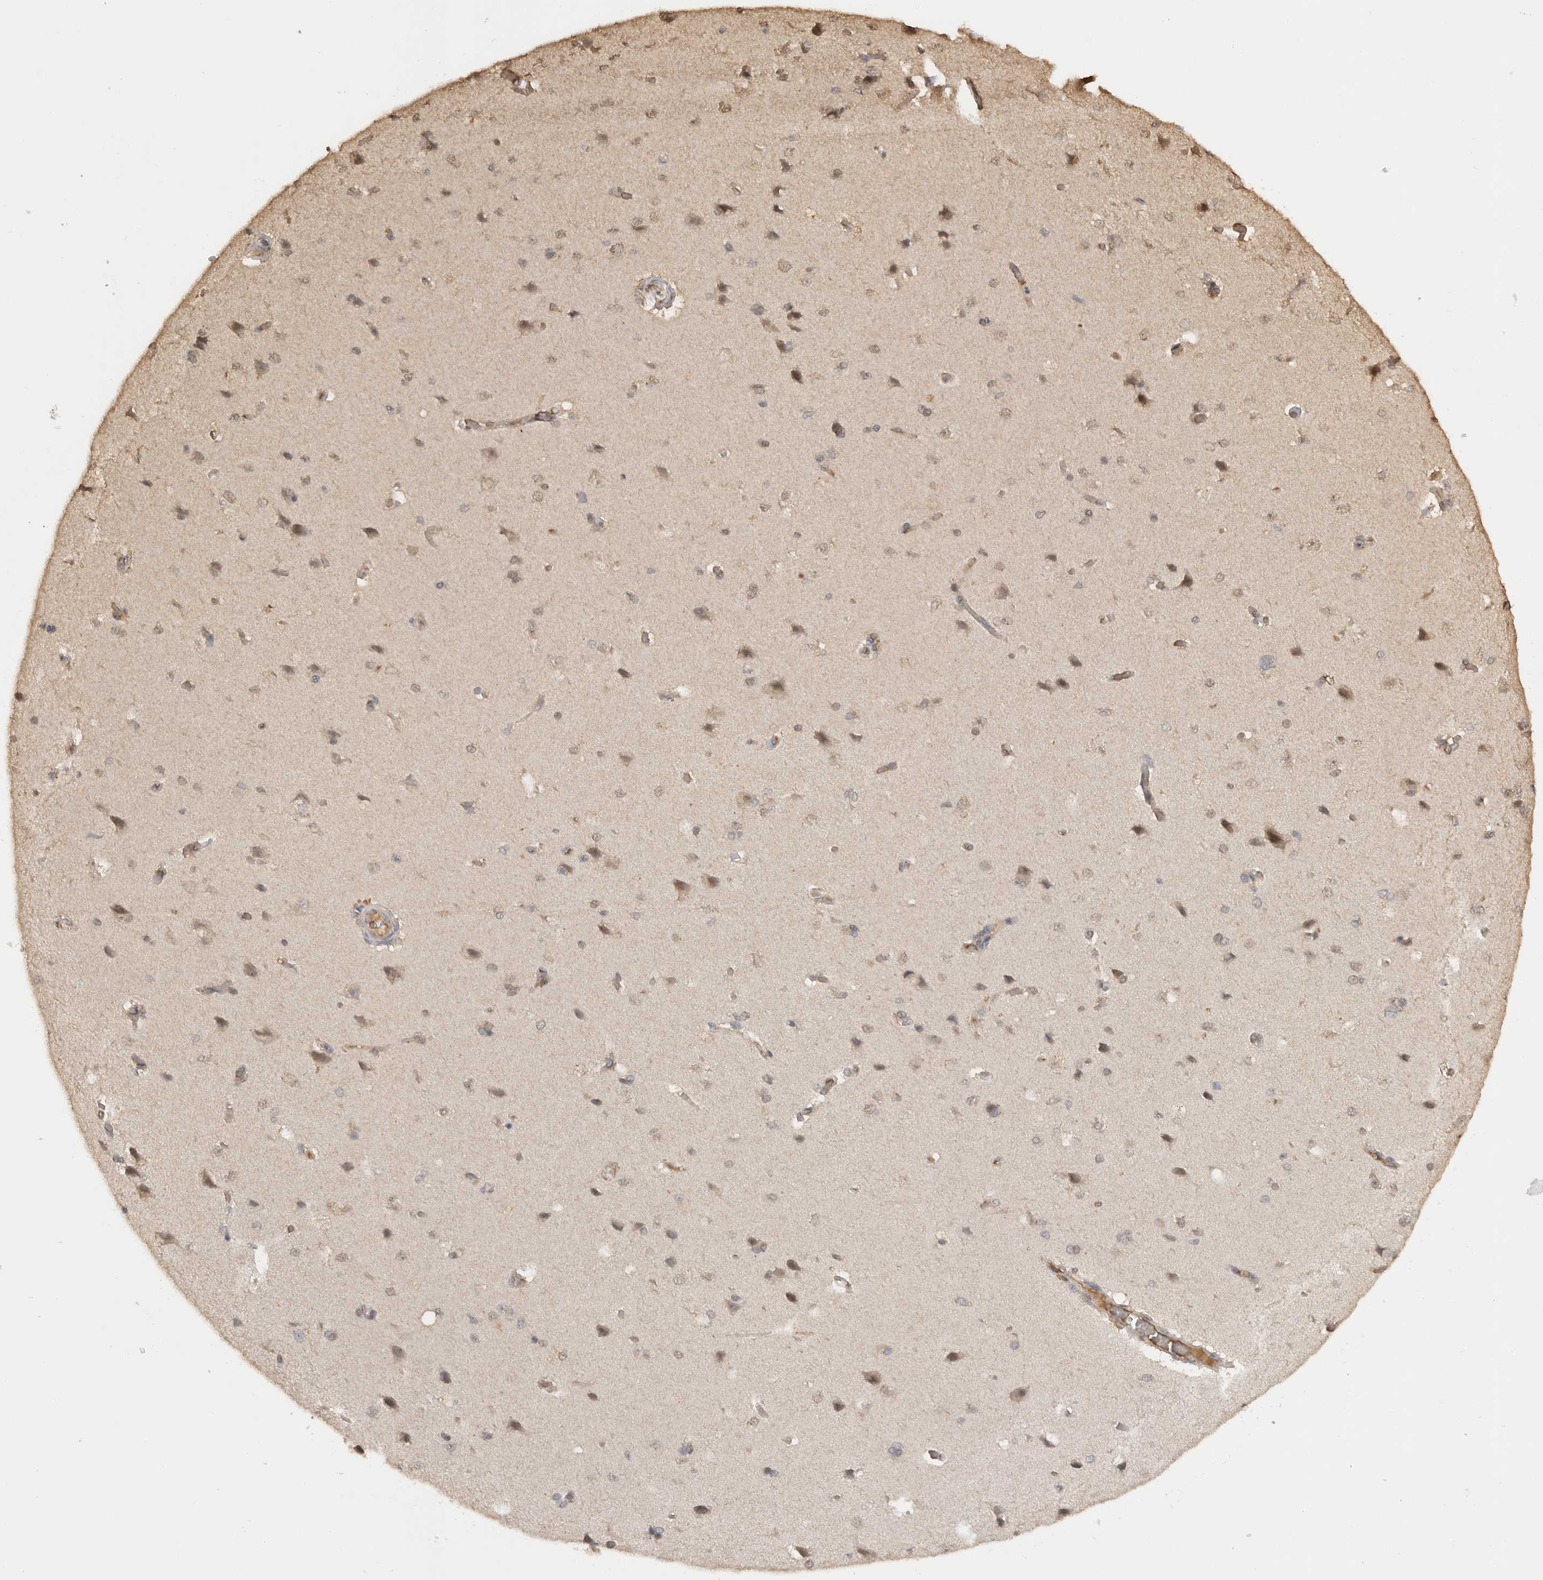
{"staining": {"intensity": "weak", "quantity": ">75%", "location": "cytoplasmic/membranous"}, "tissue": "cerebral cortex", "cell_type": "Endothelial cells", "image_type": "normal", "snomed": [{"axis": "morphology", "description": "Normal tissue, NOS"}, {"axis": "topography", "description": "Cerebral cortex"}], "caption": "Cerebral cortex stained with a brown dye displays weak cytoplasmic/membranous positive expression in approximately >75% of endothelial cells.", "gene": "ASPSCR1", "patient": {"sex": "male", "age": 62}}